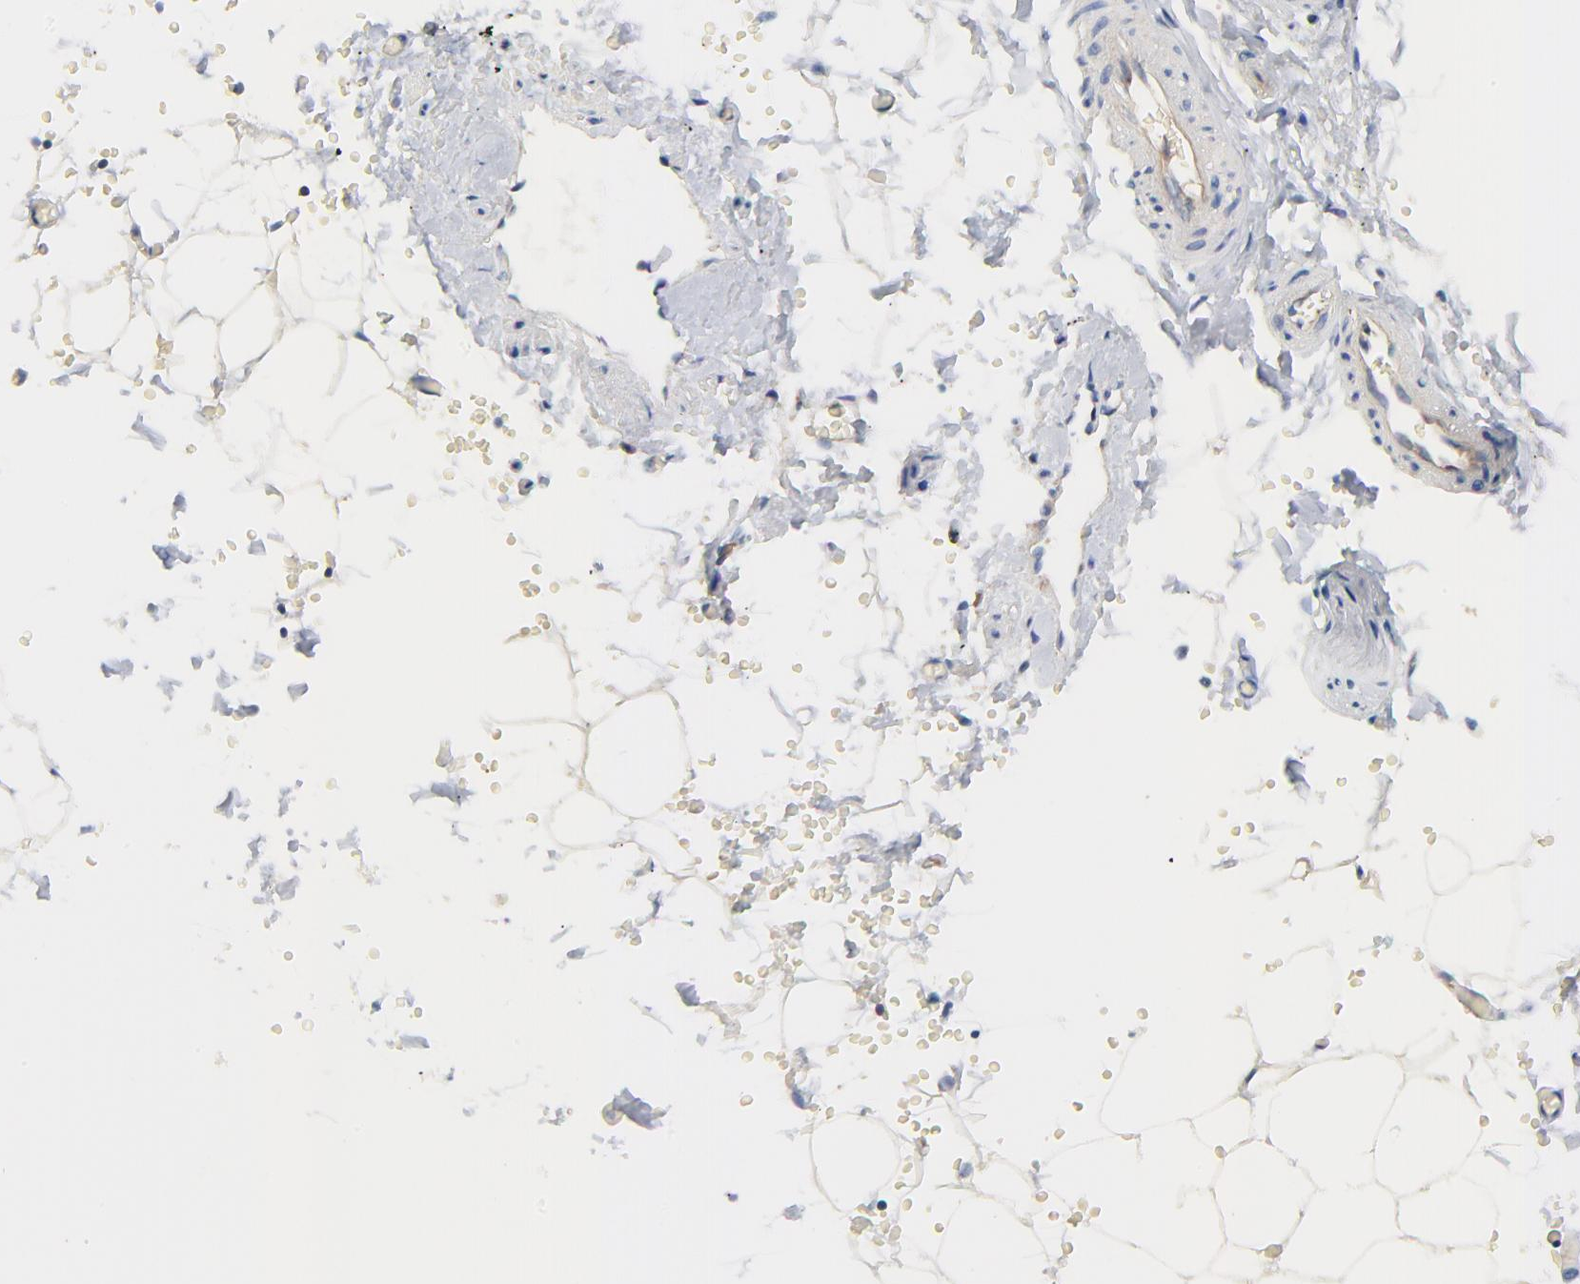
{"staining": {"intensity": "negative", "quantity": "none", "location": "none"}, "tissue": "adipose tissue", "cell_type": "Adipocytes", "image_type": "normal", "snomed": [{"axis": "morphology", "description": "Normal tissue, NOS"}, {"axis": "topography", "description": "Bronchus"}, {"axis": "topography", "description": "Lung"}], "caption": "This is an immunohistochemistry micrograph of normal human adipose tissue. There is no expression in adipocytes.", "gene": "CD2AP", "patient": {"sex": "female", "age": 56}}